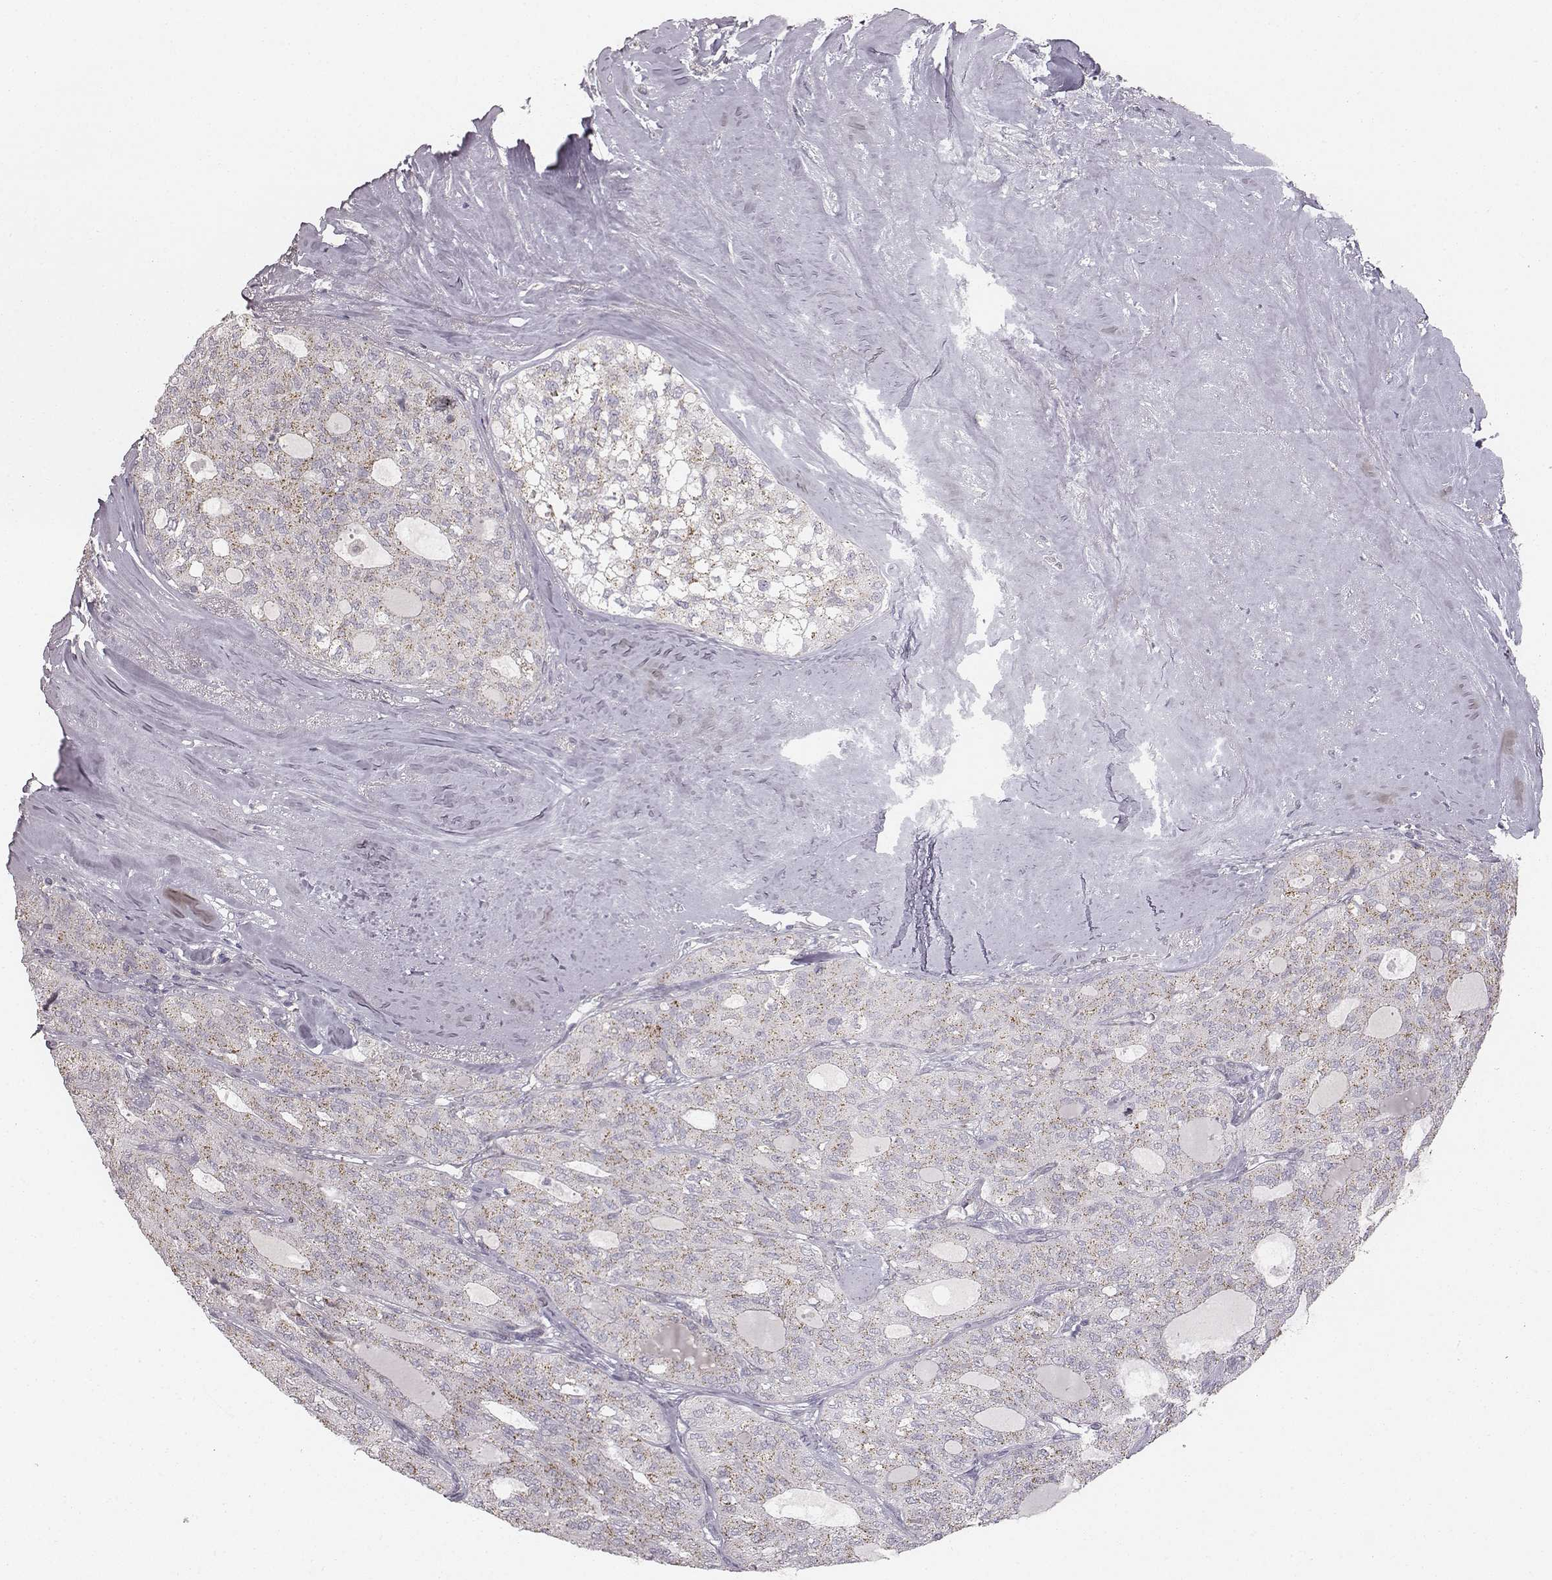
{"staining": {"intensity": "weak", "quantity": "25%-75%", "location": "cytoplasmic/membranous"}, "tissue": "thyroid cancer", "cell_type": "Tumor cells", "image_type": "cancer", "snomed": [{"axis": "morphology", "description": "Follicular adenoma carcinoma, NOS"}, {"axis": "topography", "description": "Thyroid gland"}], "caption": "Weak cytoplasmic/membranous staining for a protein is present in about 25%-75% of tumor cells of follicular adenoma carcinoma (thyroid) using IHC.", "gene": "ABCD3", "patient": {"sex": "male", "age": 75}}